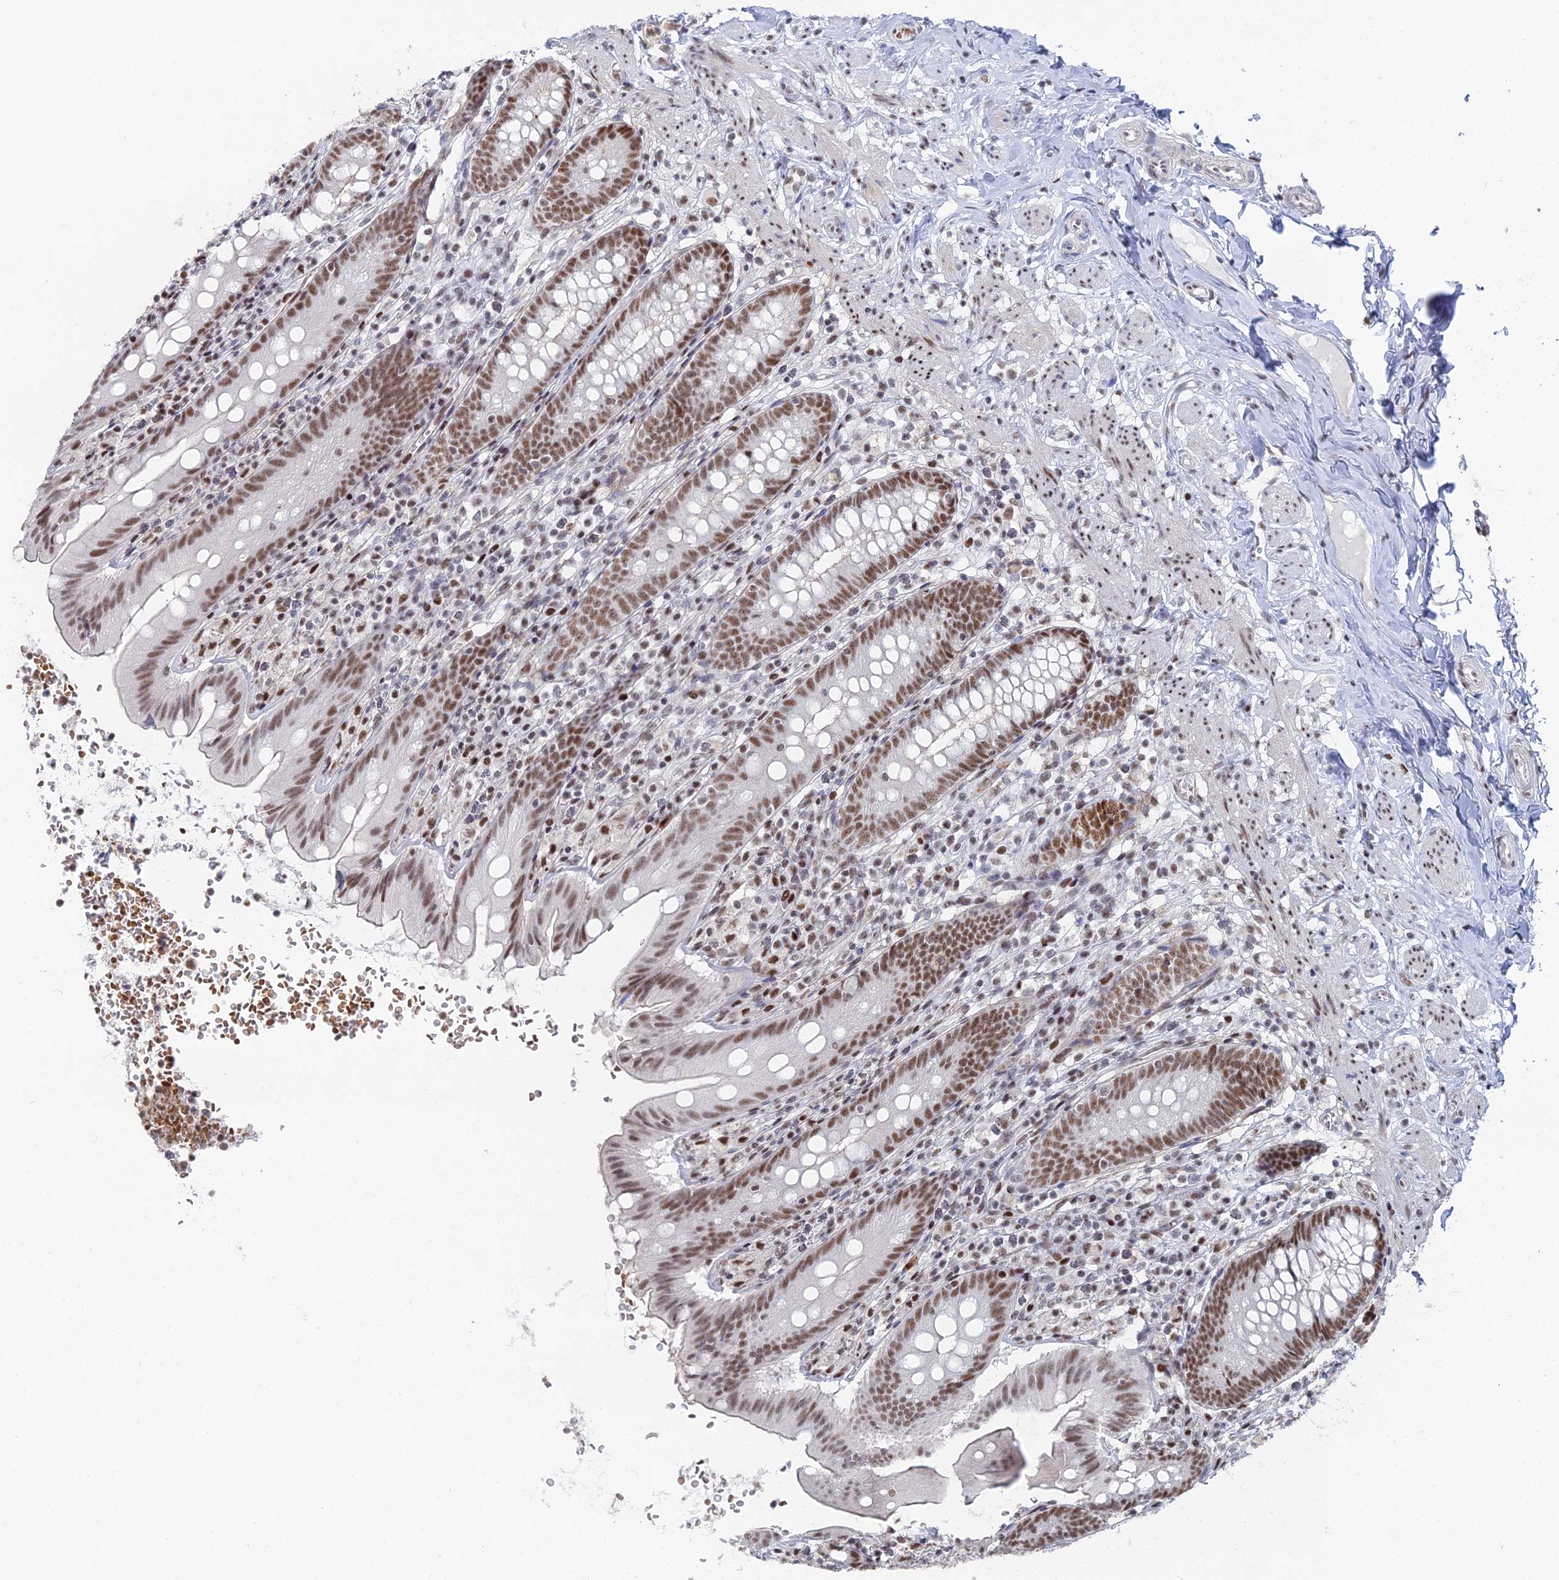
{"staining": {"intensity": "moderate", "quantity": ">75%", "location": "nuclear"}, "tissue": "appendix", "cell_type": "Glandular cells", "image_type": "normal", "snomed": [{"axis": "morphology", "description": "Normal tissue, NOS"}, {"axis": "topography", "description": "Appendix"}], "caption": "Brown immunohistochemical staining in benign human appendix displays moderate nuclear expression in approximately >75% of glandular cells. The staining was performed using DAB (3,3'-diaminobenzidine), with brown indicating positive protein expression. Nuclei are stained blue with hematoxylin.", "gene": "GSC2", "patient": {"sex": "male", "age": 55}}